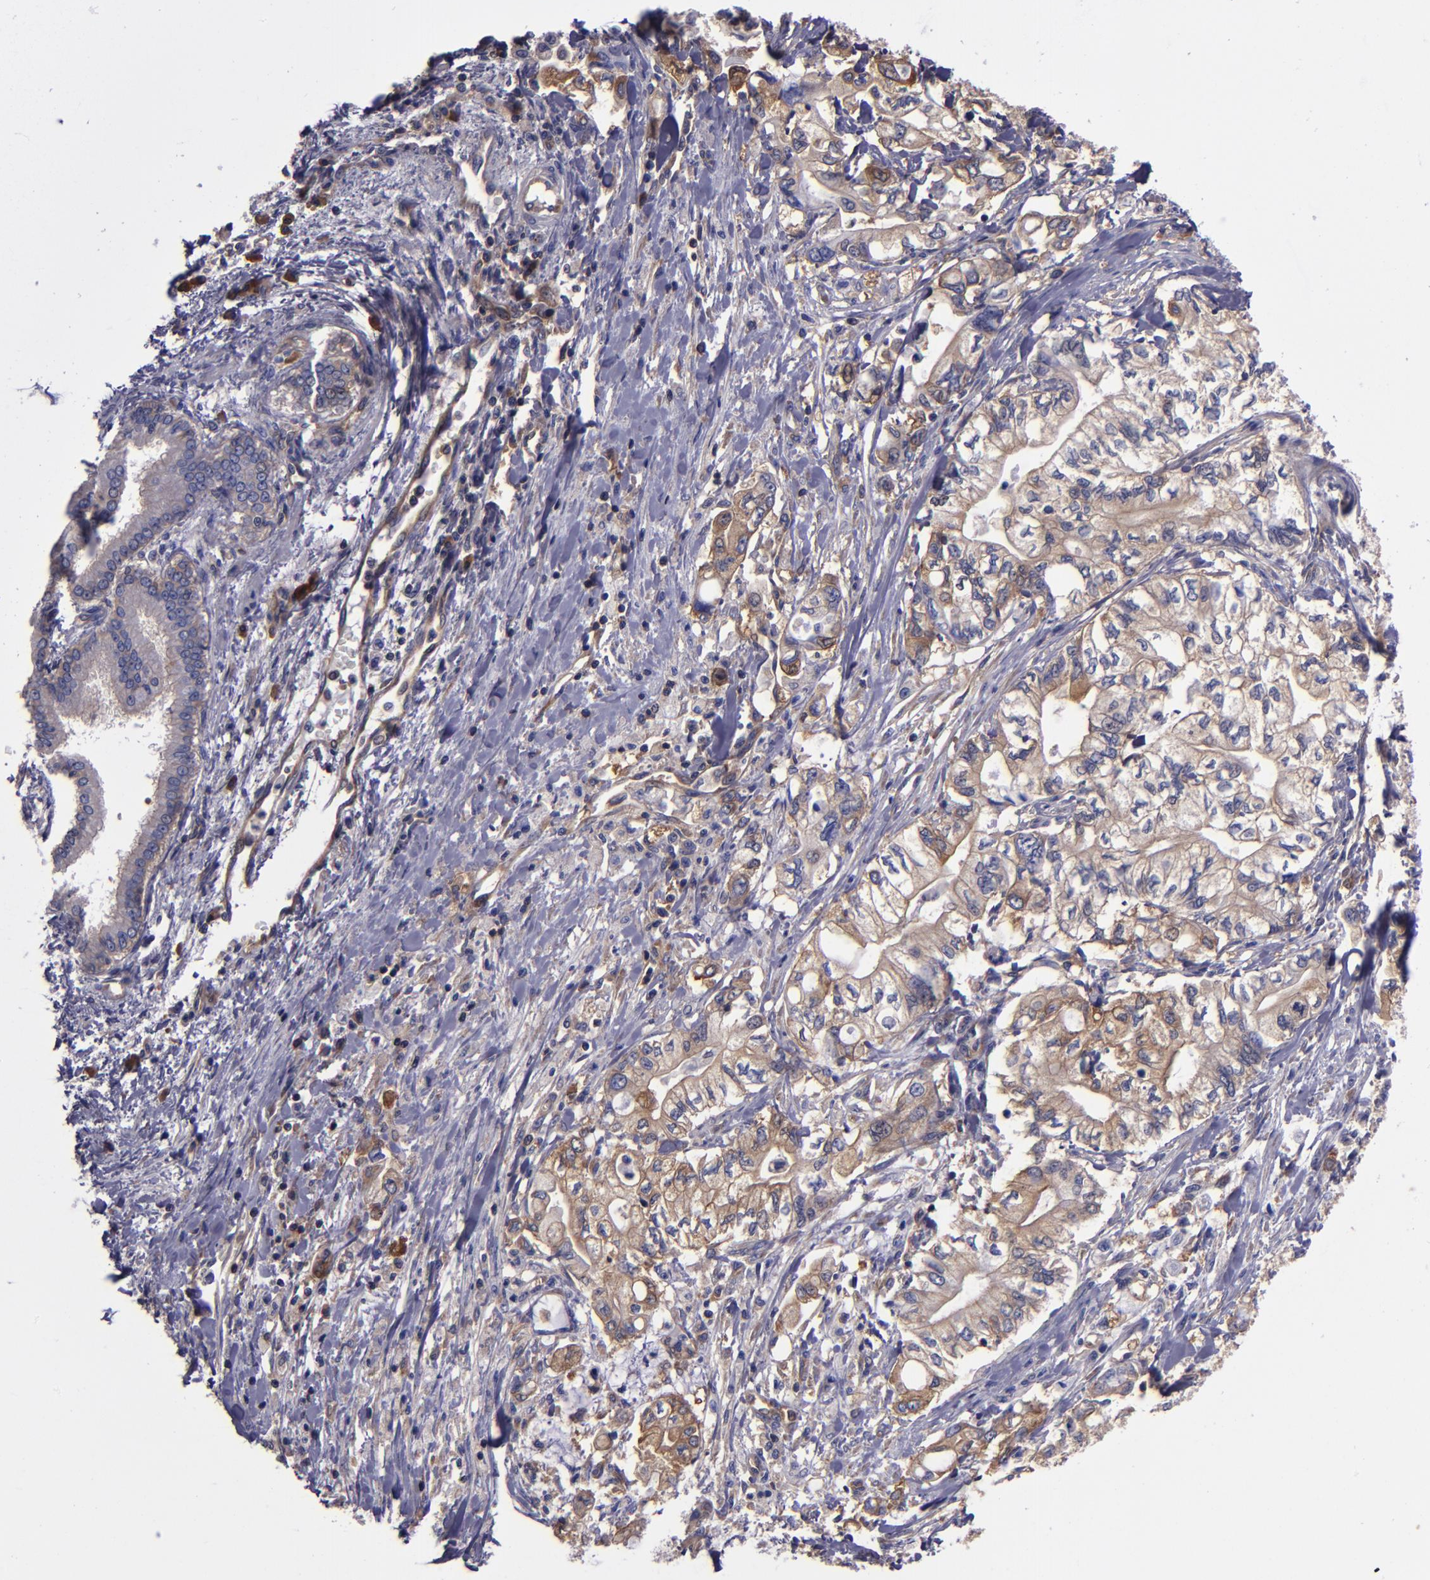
{"staining": {"intensity": "weak", "quantity": "25%-75%", "location": "cytoplasmic/membranous"}, "tissue": "pancreatic cancer", "cell_type": "Tumor cells", "image_type": "cancer", "snomed": [{"axis": "morphology", "description": "Adenocarcinoma, NOS"}, {"axis": "topography", "description": "Pancreas"}], "caption": "The immunohistochemical stain highlights weak cytoplasmic/membranous positivity in tumor cells of pancreatic adenocarcinoma tissue.", "gene": "CARS1", "patient": {"sex": "male", "age": 79}}